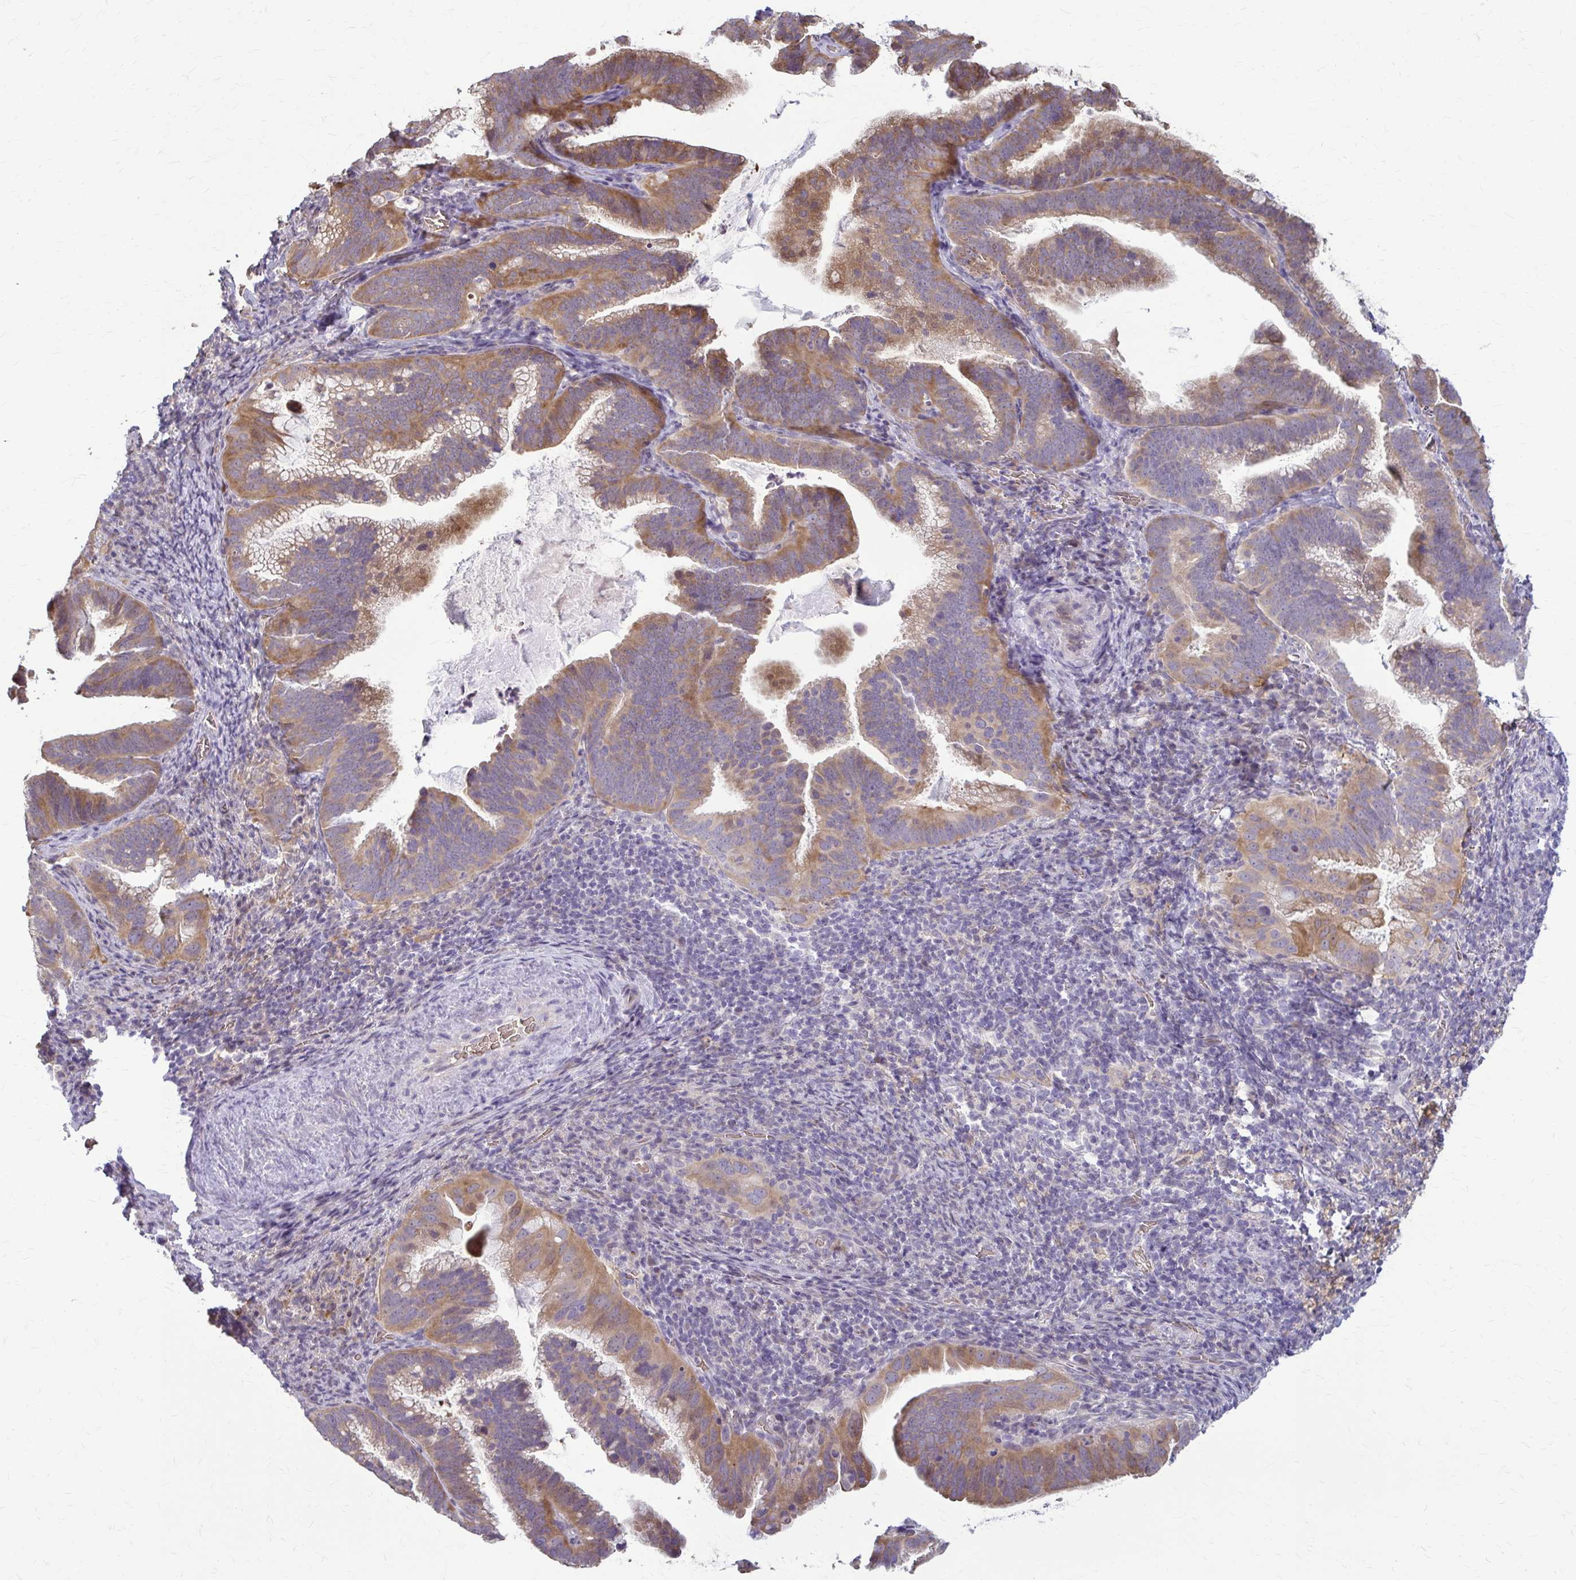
{"staining": {"intensity": "moderate", "quantity": "25%-75%", "location": "cytoplasmic/membranous"}, "tissue": "cervical cancer", "cell_type": "Tumor cells", "image_type": "cancer", "snomed": [{"axis": "morphology", "description": "Adenocarcinoma, NOS"}, {"axis": "topography", "description": "Cervix"}], "caption": "The image shows a brown stain indicating the presence of a protein in the cytoplasmic/membranous of tumor cells in cervical cancer.", "gene": "ZNF34", "patient": {"sex": "female", "age": 61}}